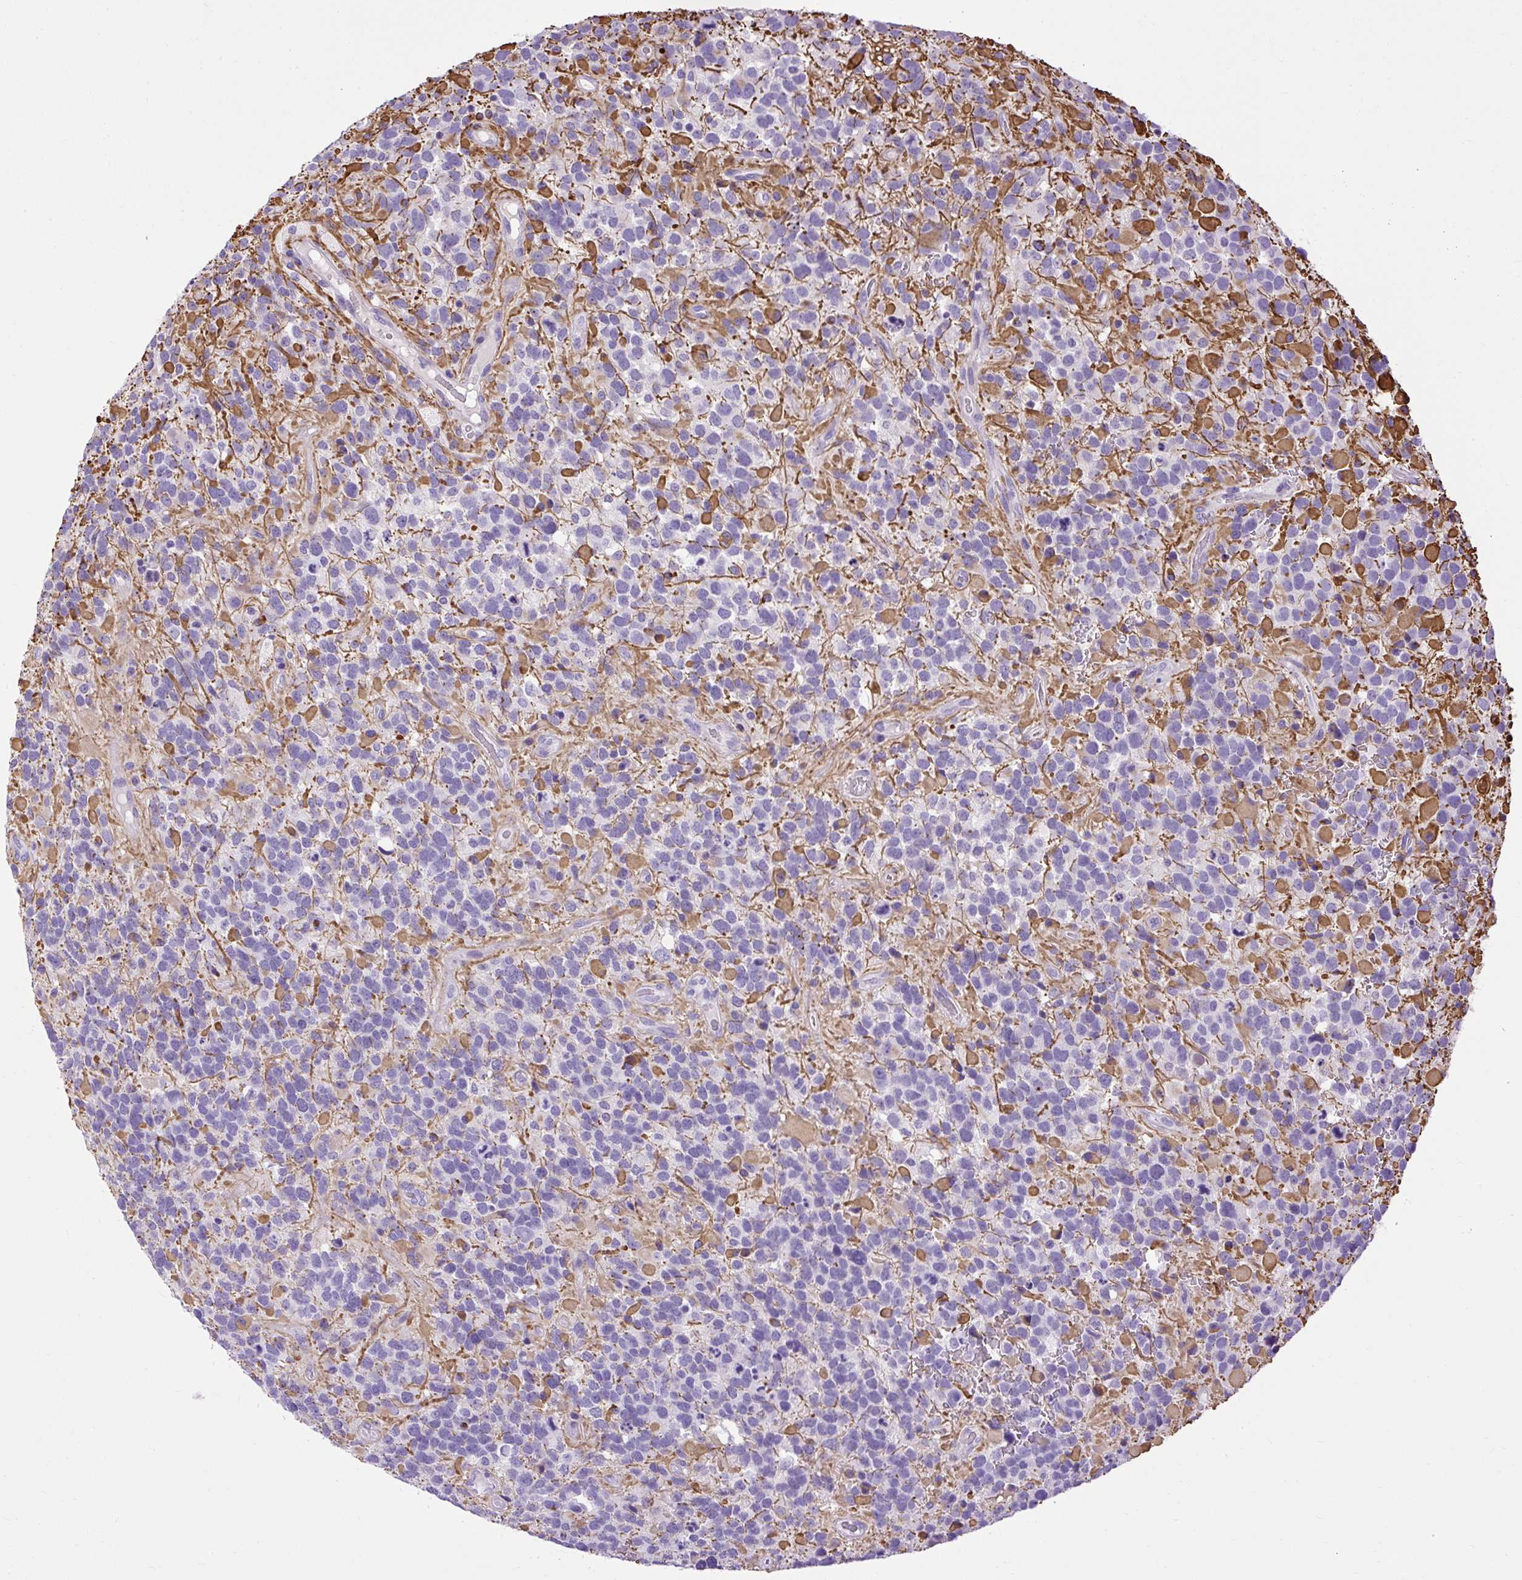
{"staining": {"intensity": "moderate", "quantity": "<25%", "location": "cytoplasmic/membranous"}, "tissue": "glioma", "cell_type": "Tumor cells", "image_type": "cancer", "snomed": [{"axis": "morphology", "description": "Glioma, malignant, High grade"}, {"axis": "topography", "description": "Brain"}], "caption": "Brown immunohistochemical staining in human glioma displays moderate cytoplasmic/membranous expression in about <25% of tumor cells.", "gene": "VWA7", "patient": {"sex": "female", "age": 40}}